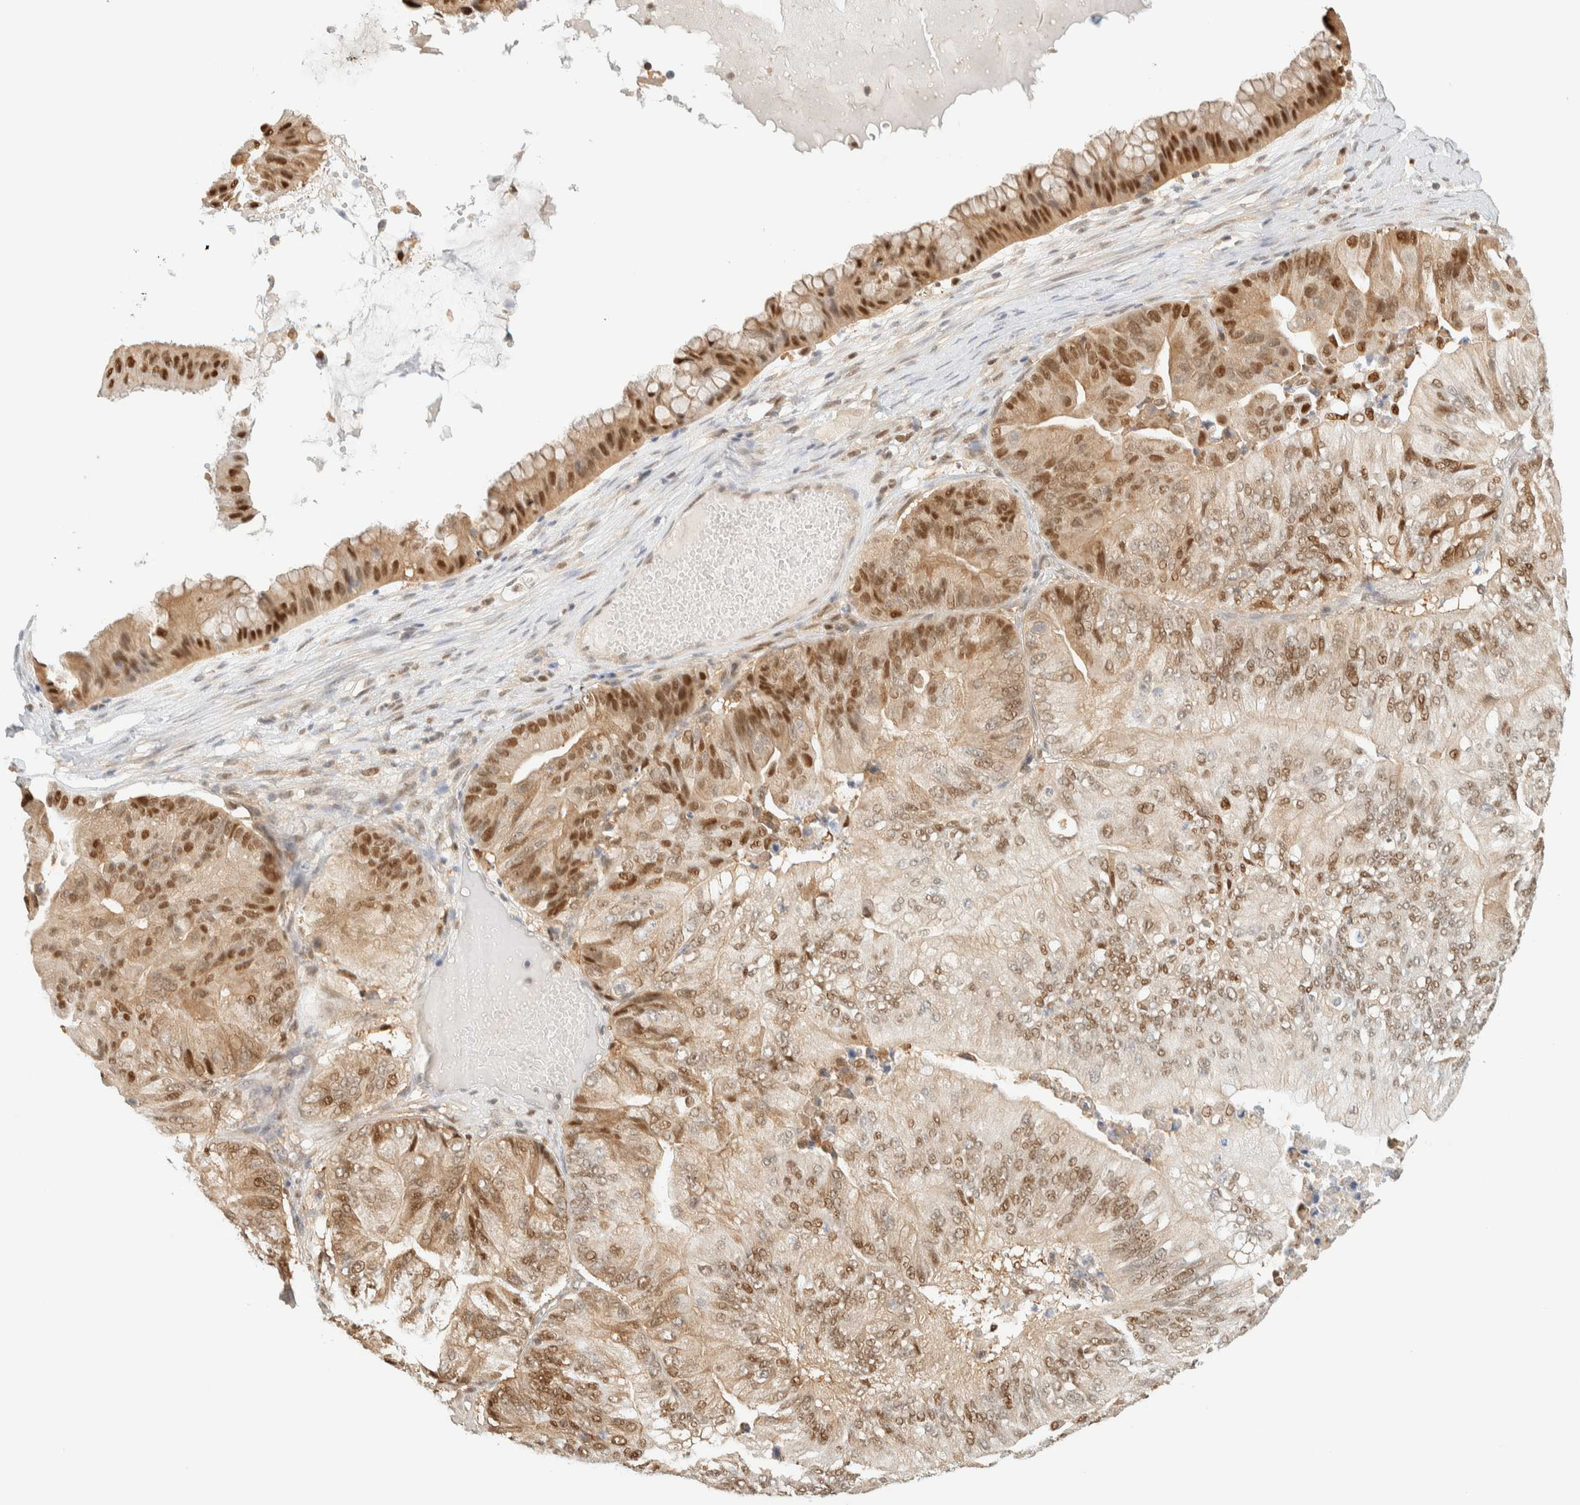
{"staining": {"intensity": "moderate", "quantity": ">75%", "location": "cytoplasmic/membranous,nuclear"}, "tissue": "ovarian cancer", "cell_type": "Tumor cells", "image_type": "cancer", "snomed": [{"axis": "morphology", "description": "Cystadenocarcinoma, mucinous, NOS"}, {"axis": "topography", "description": "Ovary"}], "caption": "Protein staining by IHC demonstrates moderate cytoplasmic/membranous and nuclear positivity in about >75% of tumor cells in ovarian mucinous cystadenocarcinoma.", "gene": "ZBTB37", "patient": {"sex": "female", "age": 61}}